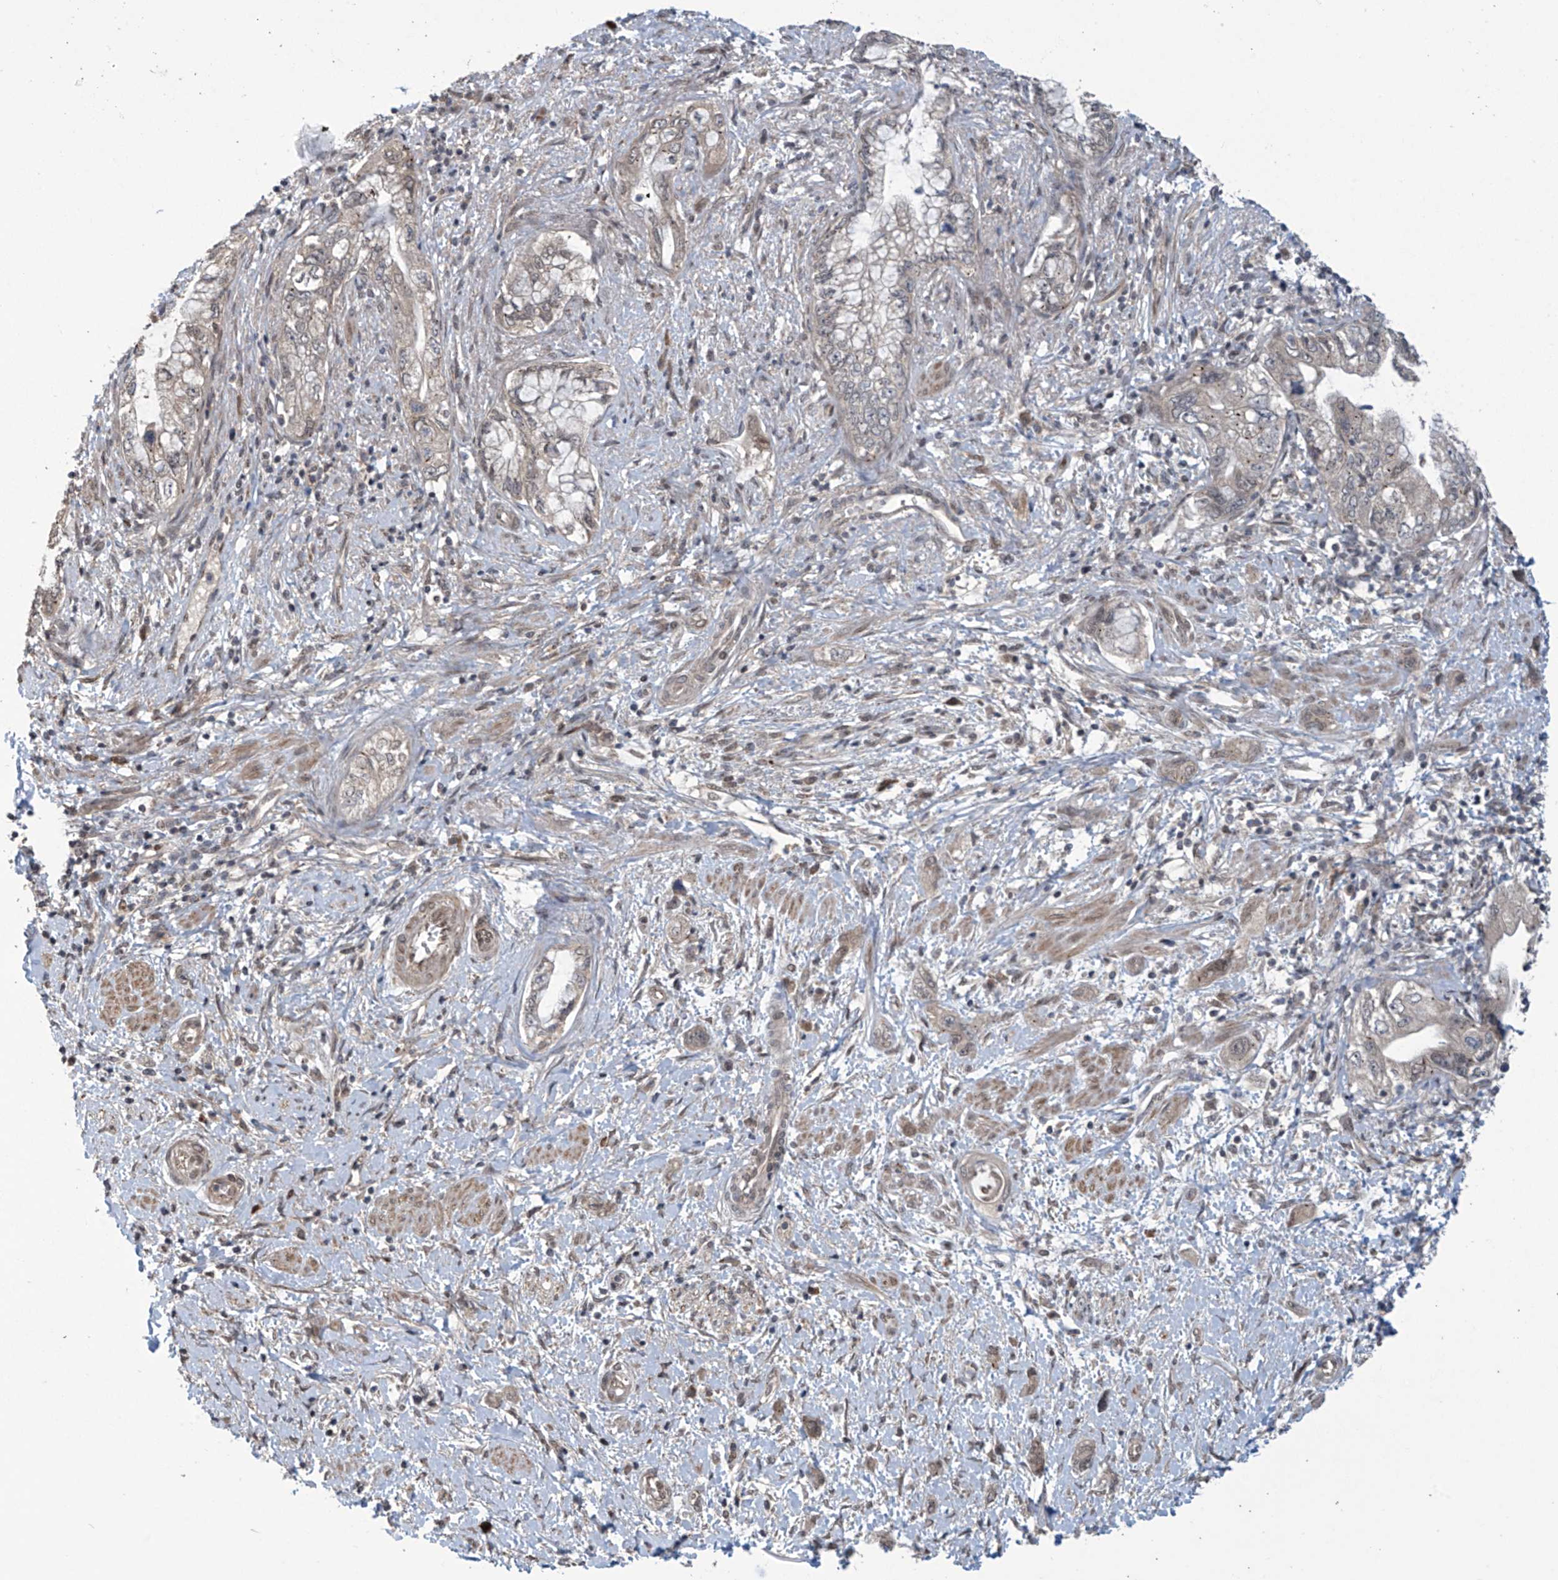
{"staining": {"intensity": "weak", "quantity": "25%-75%", "location": "cytoplasmic/membranous,nuclear"}, "tissue": "pancreatic cancer", "cell_type": "Tumor cells", "image_type": "cancer", "snomed": [{"axis": "morphology", "description": "Adenocarcinoma, NOS"}, {"axis": "topography", "description": "Pancreas"}], "caption": "Weak cytoplasmic/membranous and nuclear positivity for a protein is appreciated in approximately 25%-75% of tumor cells of pancreatic cancer (adenocarcinoma) using immunohistochemistry (IHC).", "gene": "ABHD13", "patient": {"sex": "female", "age": 73}}